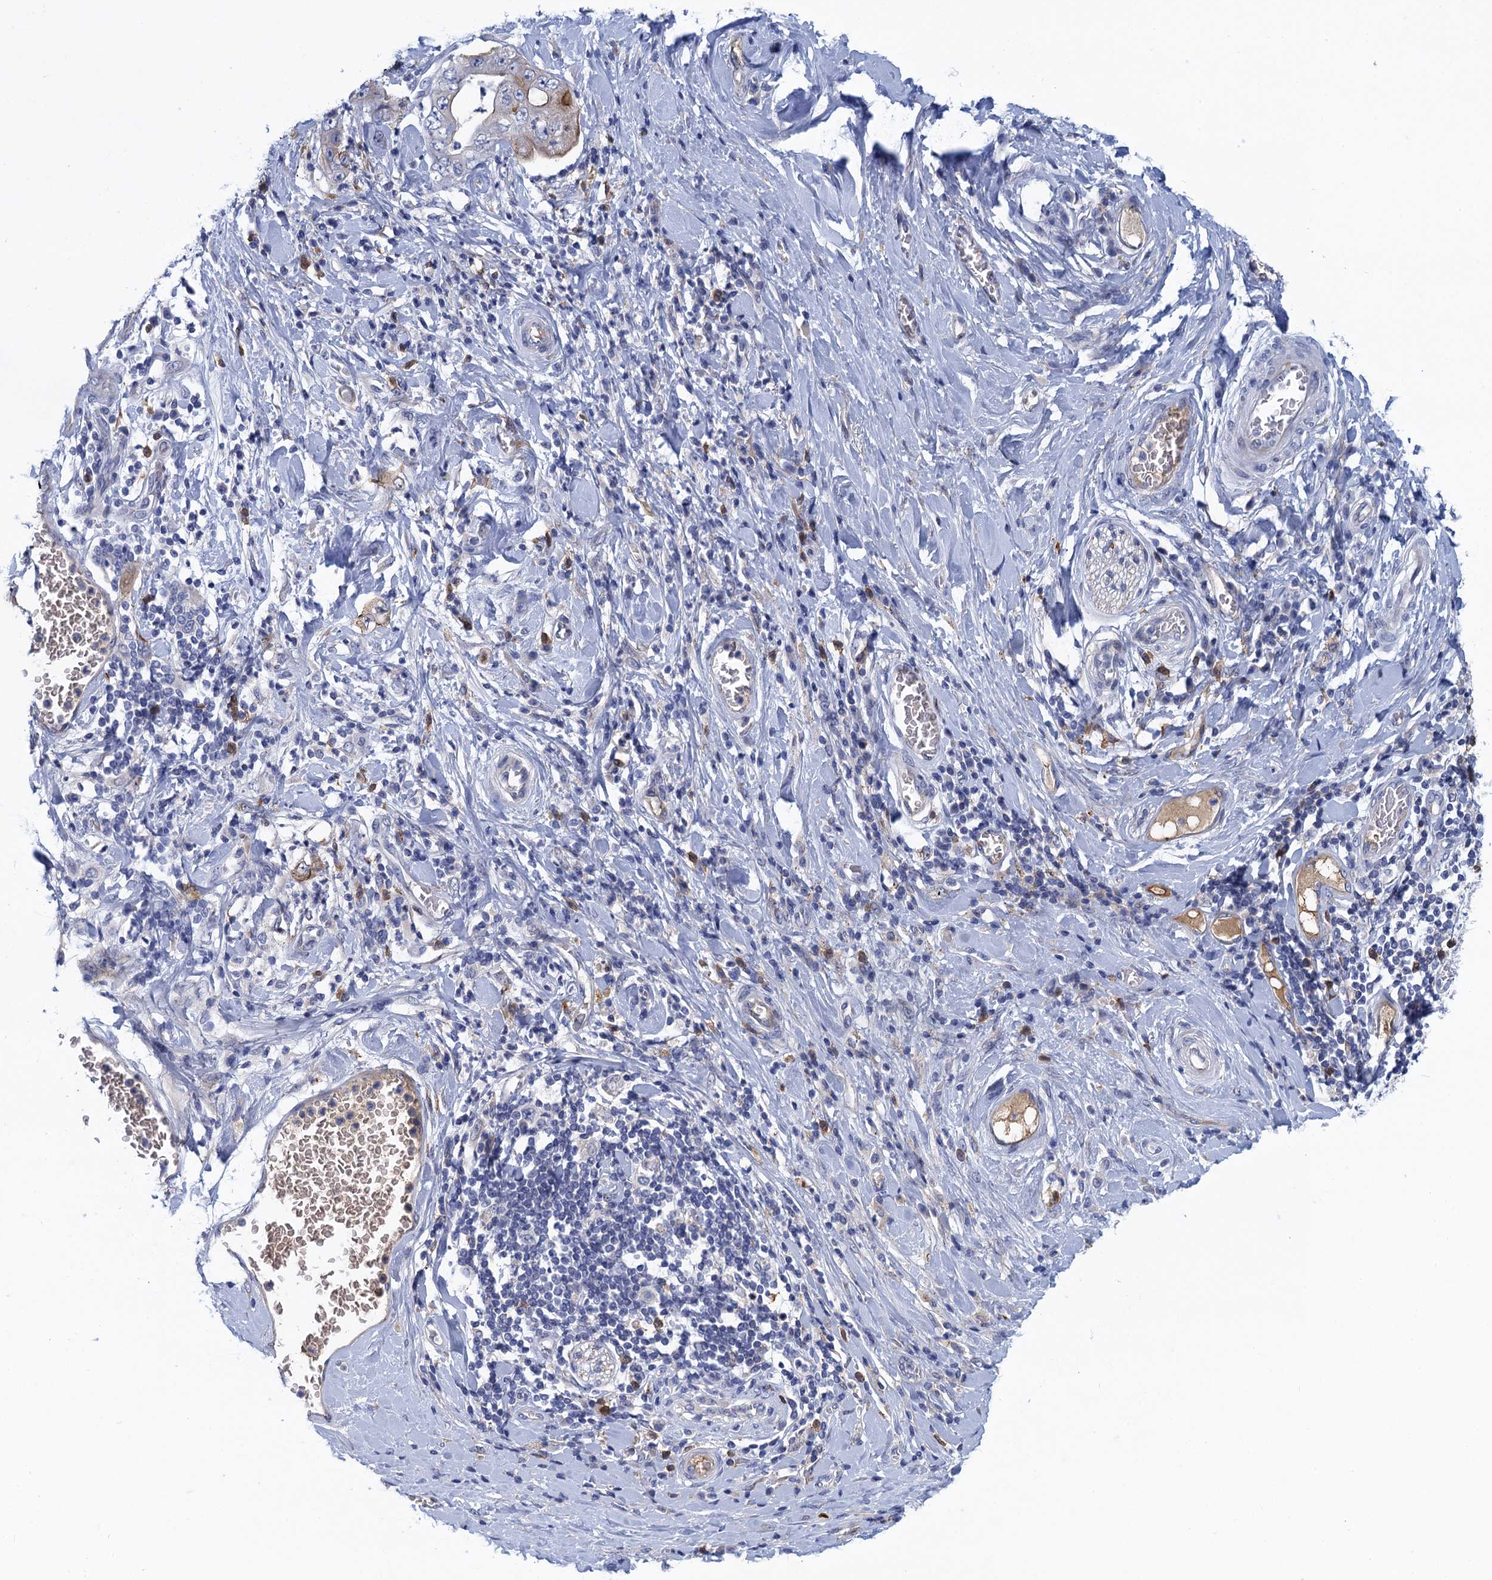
{"staining": {"intensity": "weak", "quantity": "<25%", "location": "cytoplasmic/membranous"}, "tissue": "stomach cancer", "cell_type": "Tumor cells", "image_type": "cancer", "snomed": [{"axis": "morphology", "description": "Adenocarcinoma, NOS"}, {"axis": "topography", "description": "Stomach"}], "caption": "Immunohistochemical staining of human stomach adenocarcinoma reveals no significant staining in tumor cells.", "gene": "SCEL", "patient": {"sex": "female", "age": 73}}